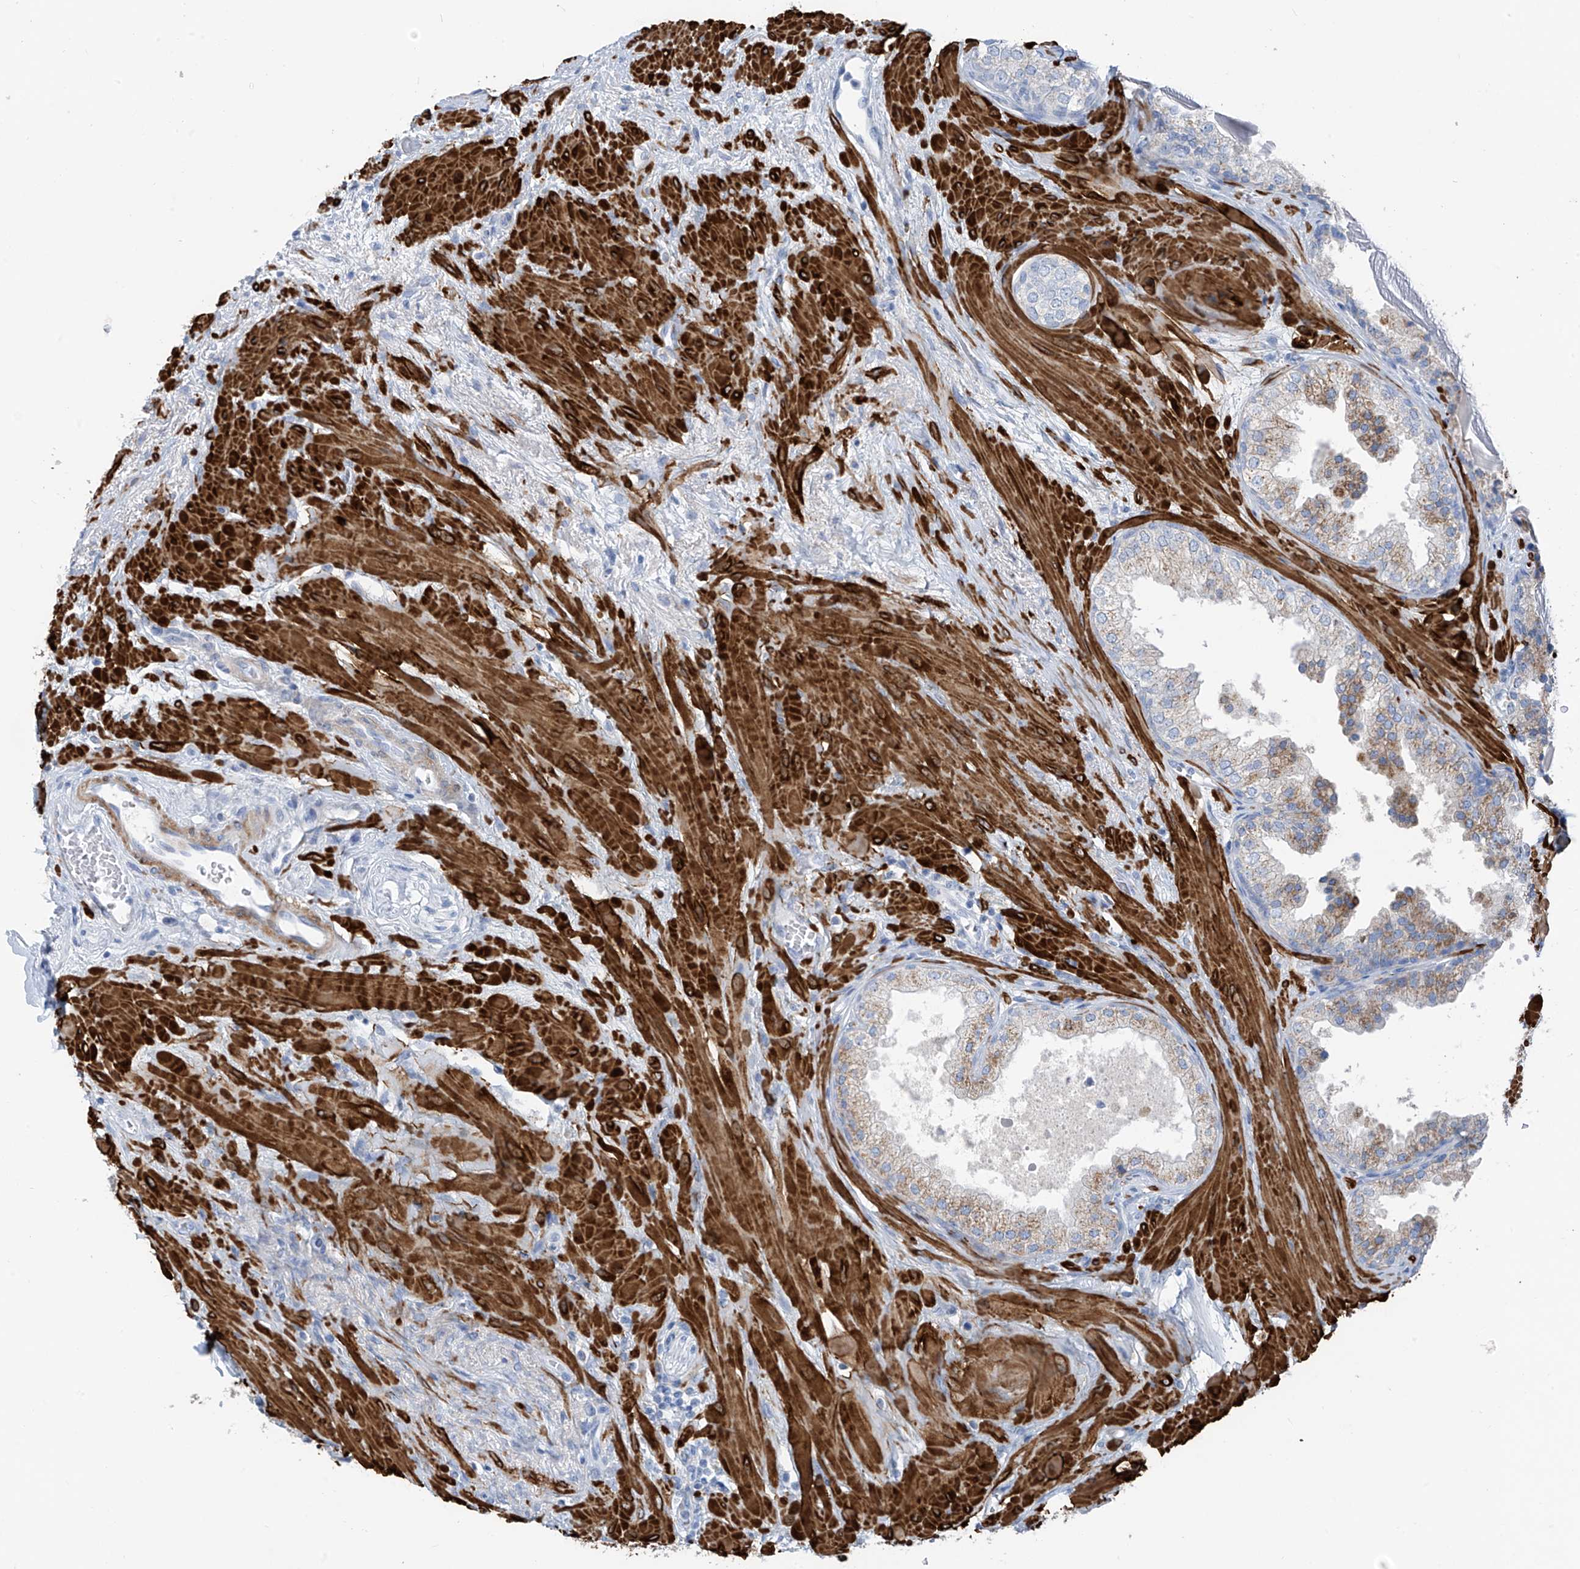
{"staining": {"intensity": "weak", "quantity": "25%-75%", "location": "cytoplasmic/membranous"}, "tissue": "prostate", "cell_type": "Glandular cells", "image_type": "normal", "snomed": [{"axis": "morphology", "description": "Normal tissue, NOS"}, {"axis": "topography", "description": "Prostate"}], "caption": "Immunohistochemical staining of benign human prostate shows weak cytoplasmic/membranous protein positivity in about 25%-75% of glandular cells. The protein is stained brown, and the nuclei are stained in blue (DAB IHC with brightfield microscopy, high magnification).", "gene": "GLMP", "patient": {"sex": "male", "age": 48}}